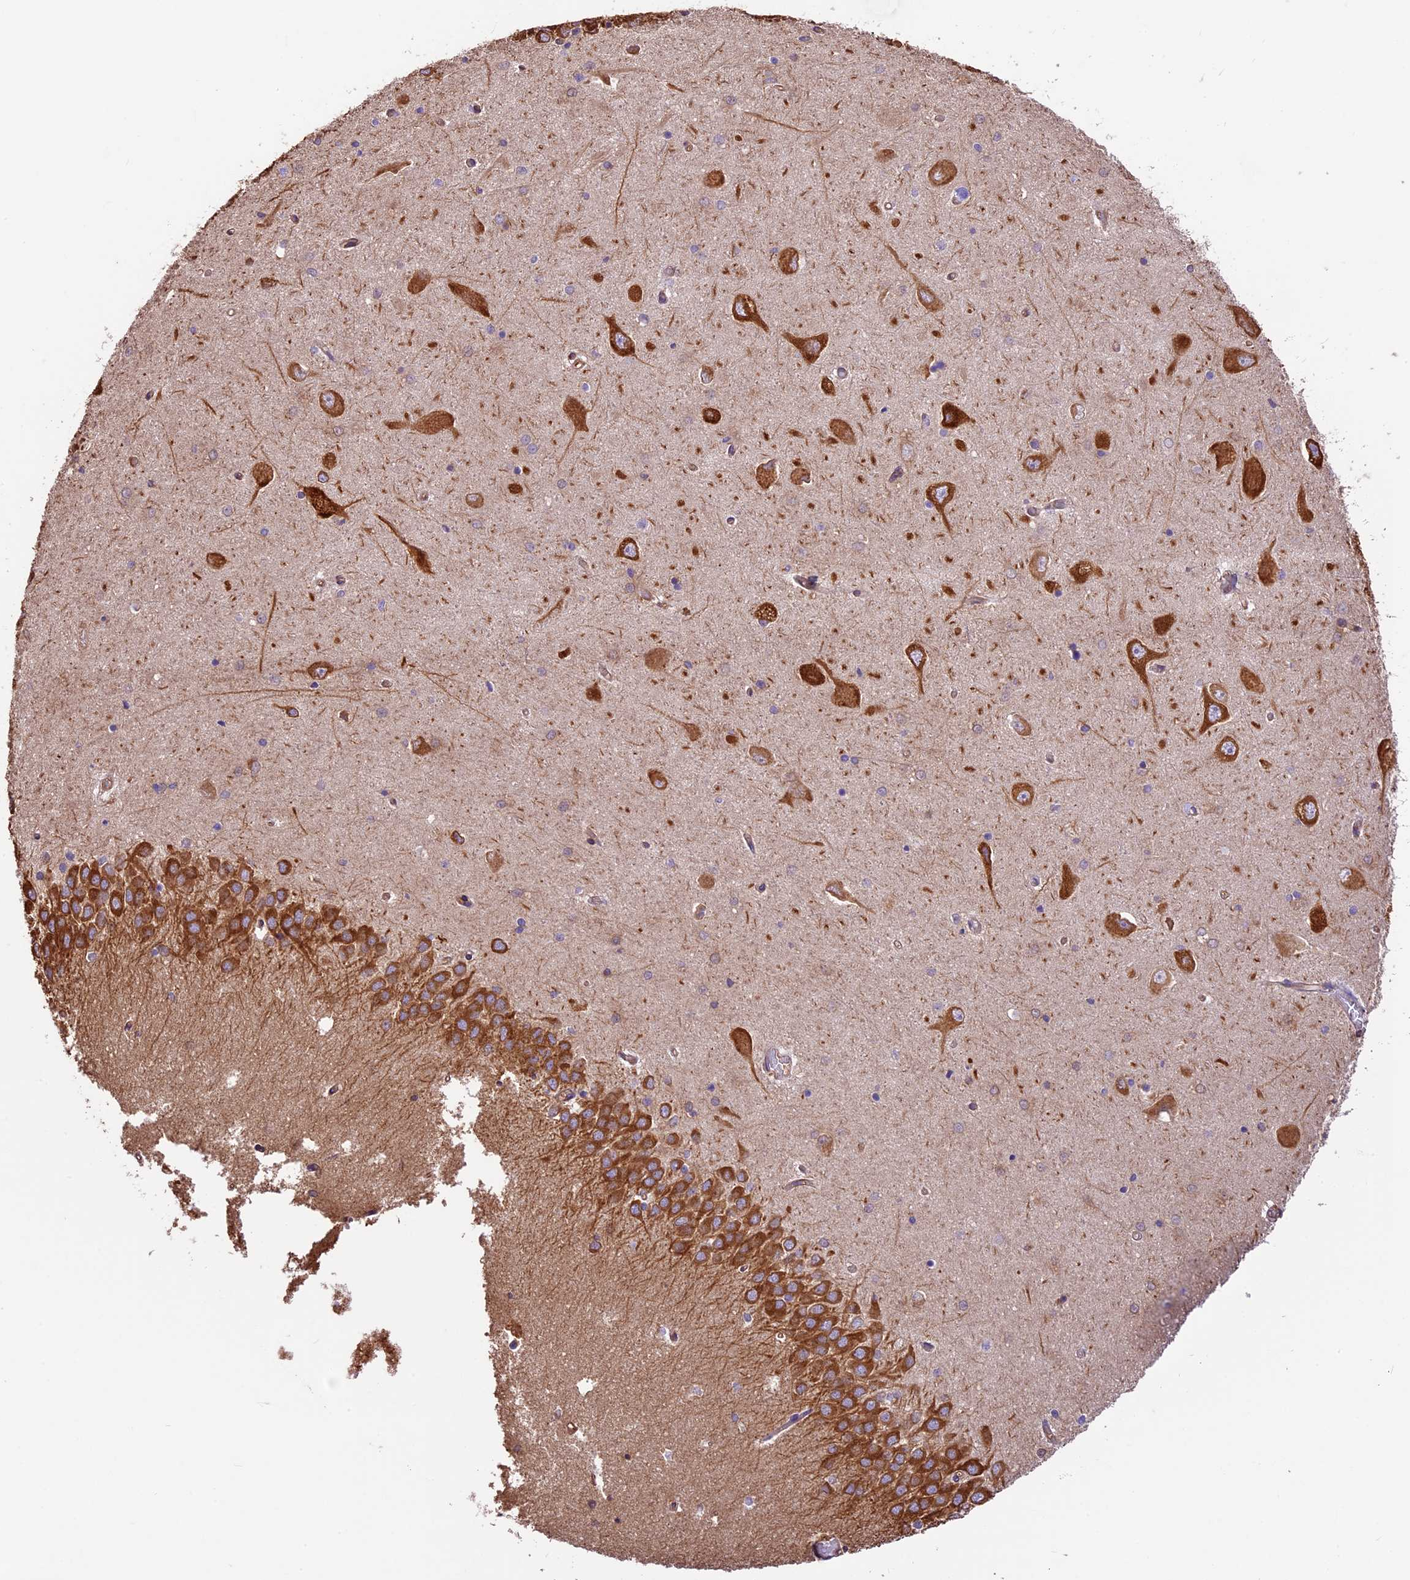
{"staining": {"intensity": "moderate", "quantity": "<25%", "location": "cytoplasmic/membranous"}, "tissue": "hippocampus", "cell_type": "Glial cells", "image_type": "normal", "snomed": [{"axis": "morphology", "description": "Normal tissue, NOS"}, {"axis": "topography", "description": "Hippocampus"}], "caption": "Normal hippocampus displays moderate cytoplasmic/membranous expression in about <25% of glial cells.", "gene": "KARS1", "patient": {"sex": "male", "age": 45}}